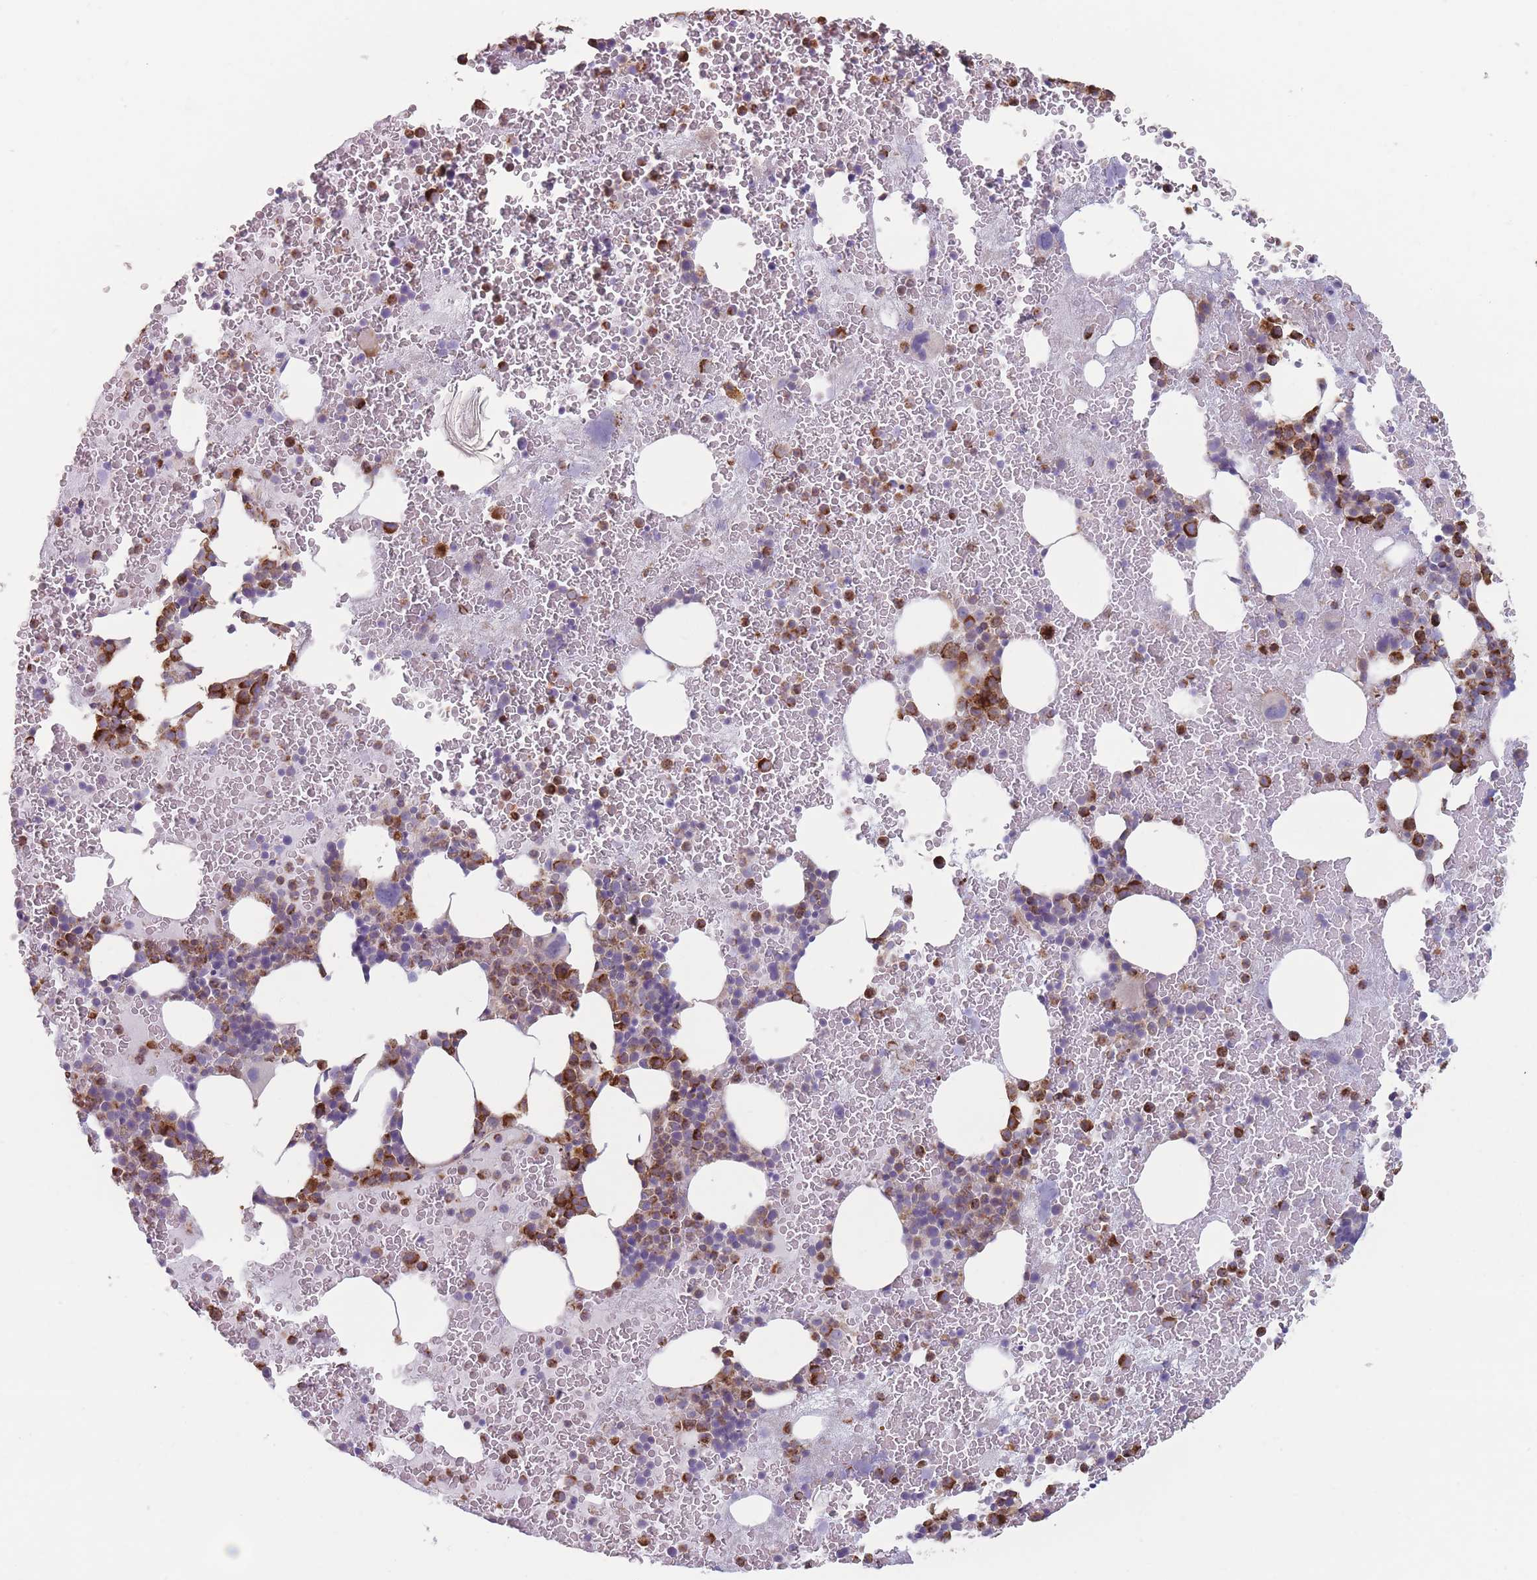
{"staining": {"intensity": "strong", "quantity": "25%-75%", "location": "cytoplasmic/membranous"}, "tissue": "bone marrow", "cell_type": "Hematopoietic cells", "image_type": "normal", "snomed": [{"axis": "morphology", "description": "Normal tissue, NOS"}, {"axis": "topography", "description": "Bone marrow"}], "caption": "Bone marrow stained with DAB immunohistochemistry (IHC) demonstrates high levels of strong cytoplasmic/membranous expression in about 25%-75% of hematopoietic cells.", "gene": "HSBP1L1", "patient": {"sex": "male", "age": 26}}